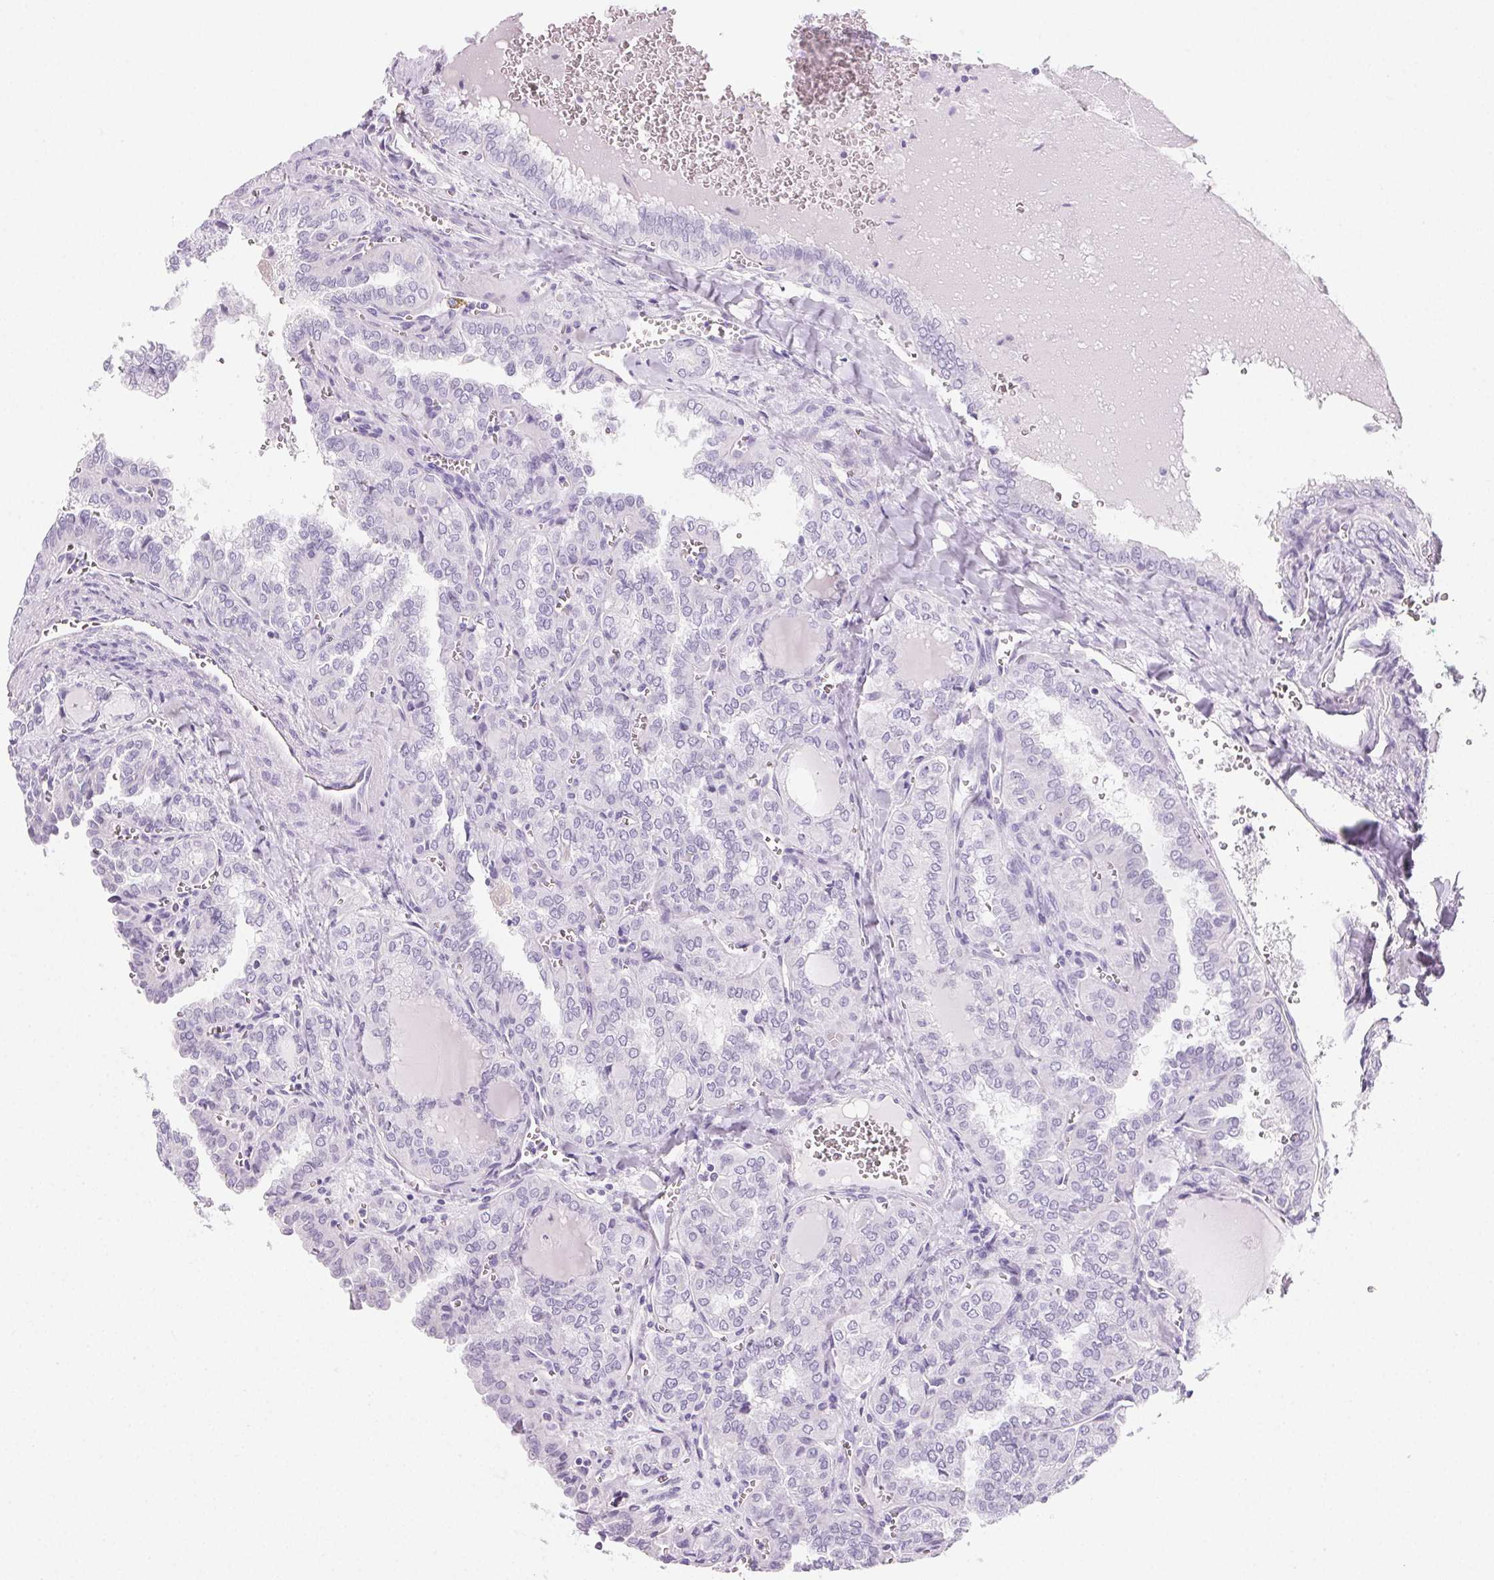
{"staining": {"intensity": "negative", "quantity": "none", "location": "none"}, "tissue": "thyroid cancer", "cell_type": "Tumor cells", "image_type": "cancer", "snomed": [{"axis": "morphology", "description": "Papillary adenocarcinoma, NOS"}, {"axis": "topography", "description": "Thyroid gland"}], "caption": "Tumor cells are negative for protein expression in human thyroid cancer.", "gene": "PRSS3", "patient": {"sex": "female", "age": 41}}